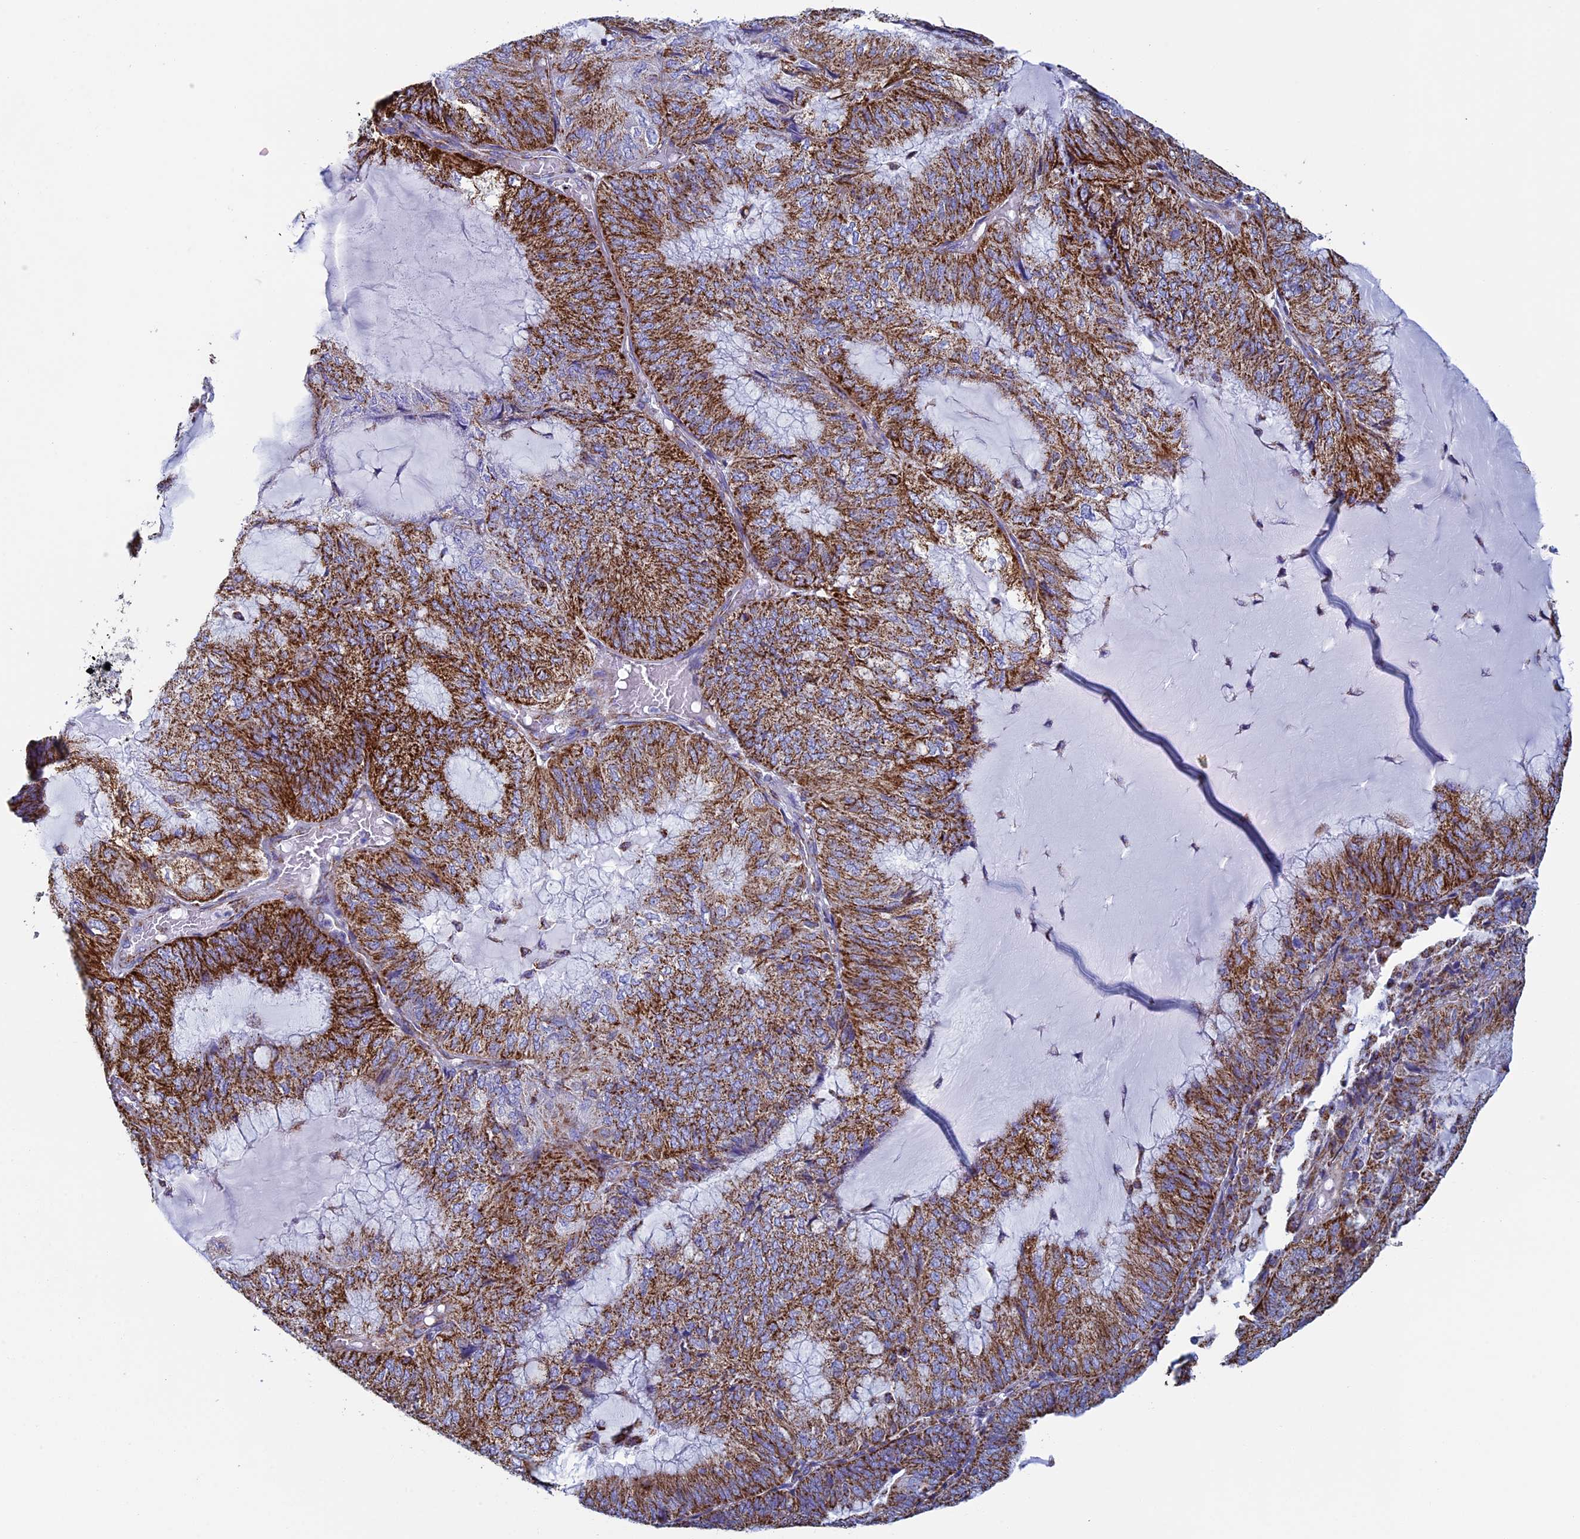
{"staining": {"intensity": "strong", "quantity": ">75%", "location": "cytoplasmic/membranous"}, "tissue": "endometrial cancer", "cell_type": "Tumor cells", "image_type": "cancer", "snomed": [{"axis": "morphology", "description": "Adenocarcinoma, NOS"}, {"axis": "topography", "description": "Endometrium"}], "caption": "This histopathology image reveals IHC staining of human endometrial cancer (adenocarcinoma), with high strong cytoplasmic/membranous staining in approximately >75% of tumor cells.", "gene": "UQCRFS1", "patient": {"sex": "female", "age": 81}}